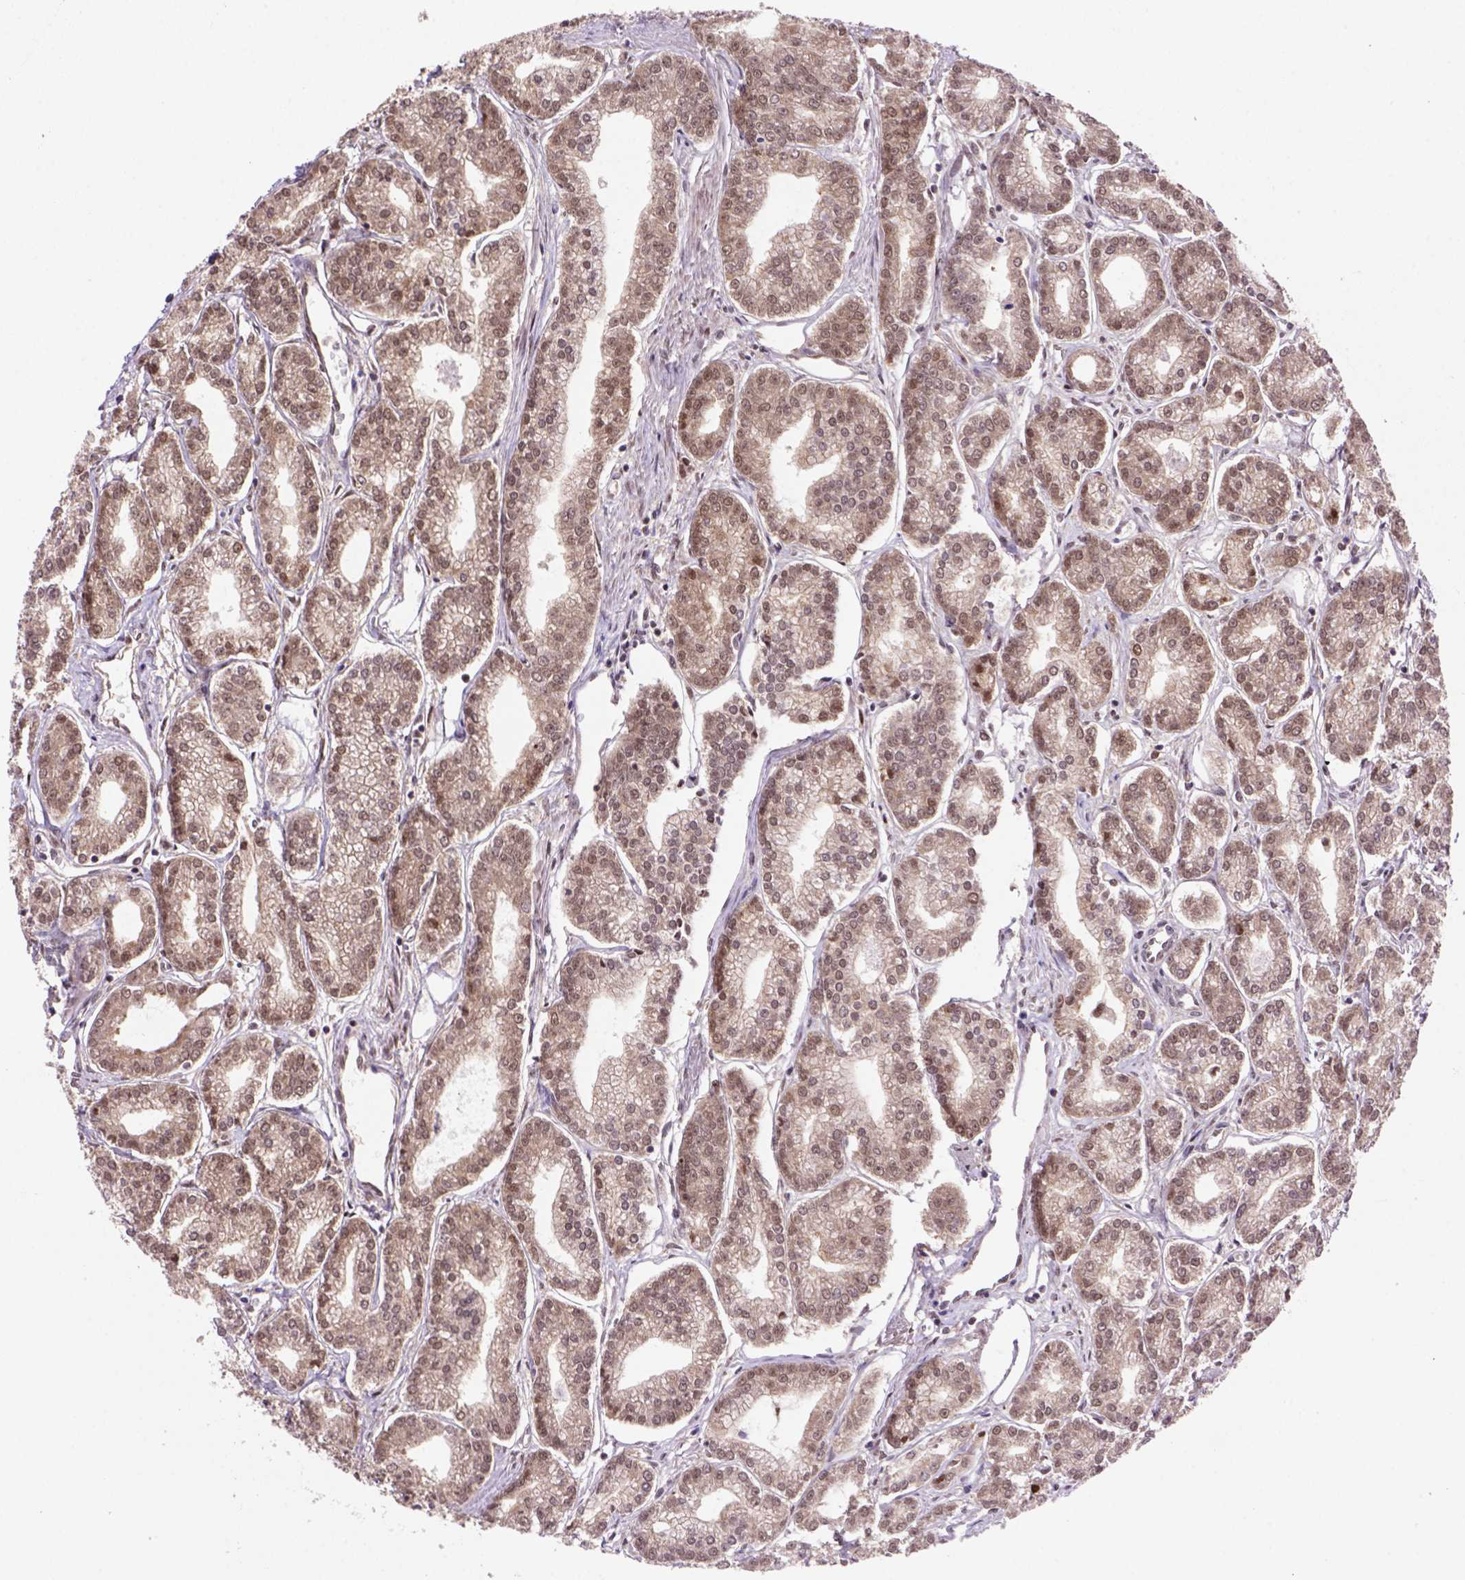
{"staining": {"intensity": "moderate", "quantity": ">75%", "location": "cytoplasmic/membranous,nuclear"}, "tissue": "prostate cancer", "cell_type": "Tumor cells", "image_type": "cancer", "snomed": [{"axis": "morphology", "description": "Adenocarcinoma, NOS"}, {"axis": "topography", "description": "Prostate"}], "caption": "Prostate cancer (adenocarcinoma) stained for a protein shows moderate cytoplasmic/membranous and nuclear positivity in tumor cells.", "gene": "PSMC2", "patient": {"sex": "male", "age": 71}}